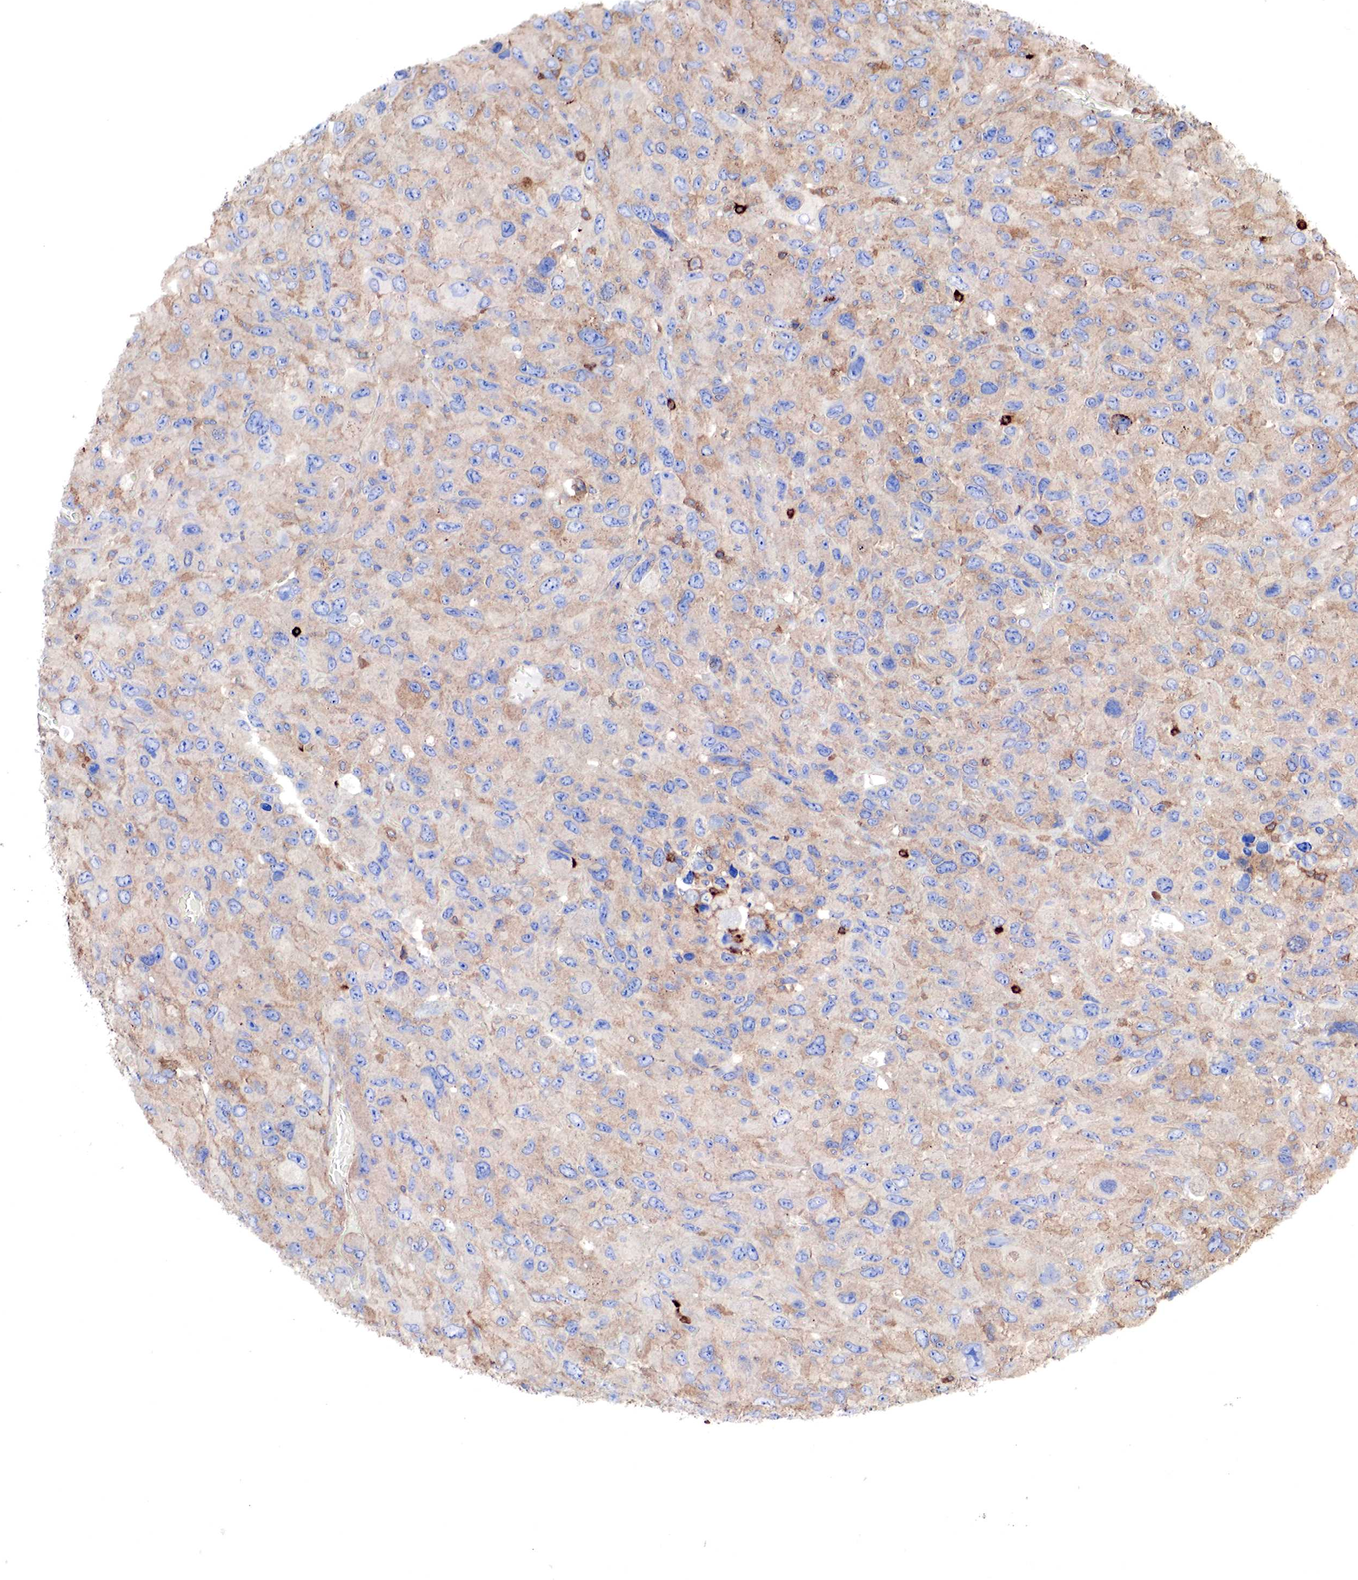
{"staining": {"intensity": "moderate", "quantity": ">75%", "location": "cytoplasmic/membranous"}, "tissue": "renal cancer", "cell_type": "Tumor cells", "image_type": "cancer", "snomed": [{"axis": "morphology", "description": "Adenocarcinoma, NOS"}, {"axis": "topography", "description": "Kidney"}], "caption": "Renal cancer (adenocarcinoma) stained with a brown dye exhibits moderate cytoplasmic/membranous positive positivity in about >75% of tumor cells.", "gene": "G6PD", "patient": {"sex": "male", "age": 79}}